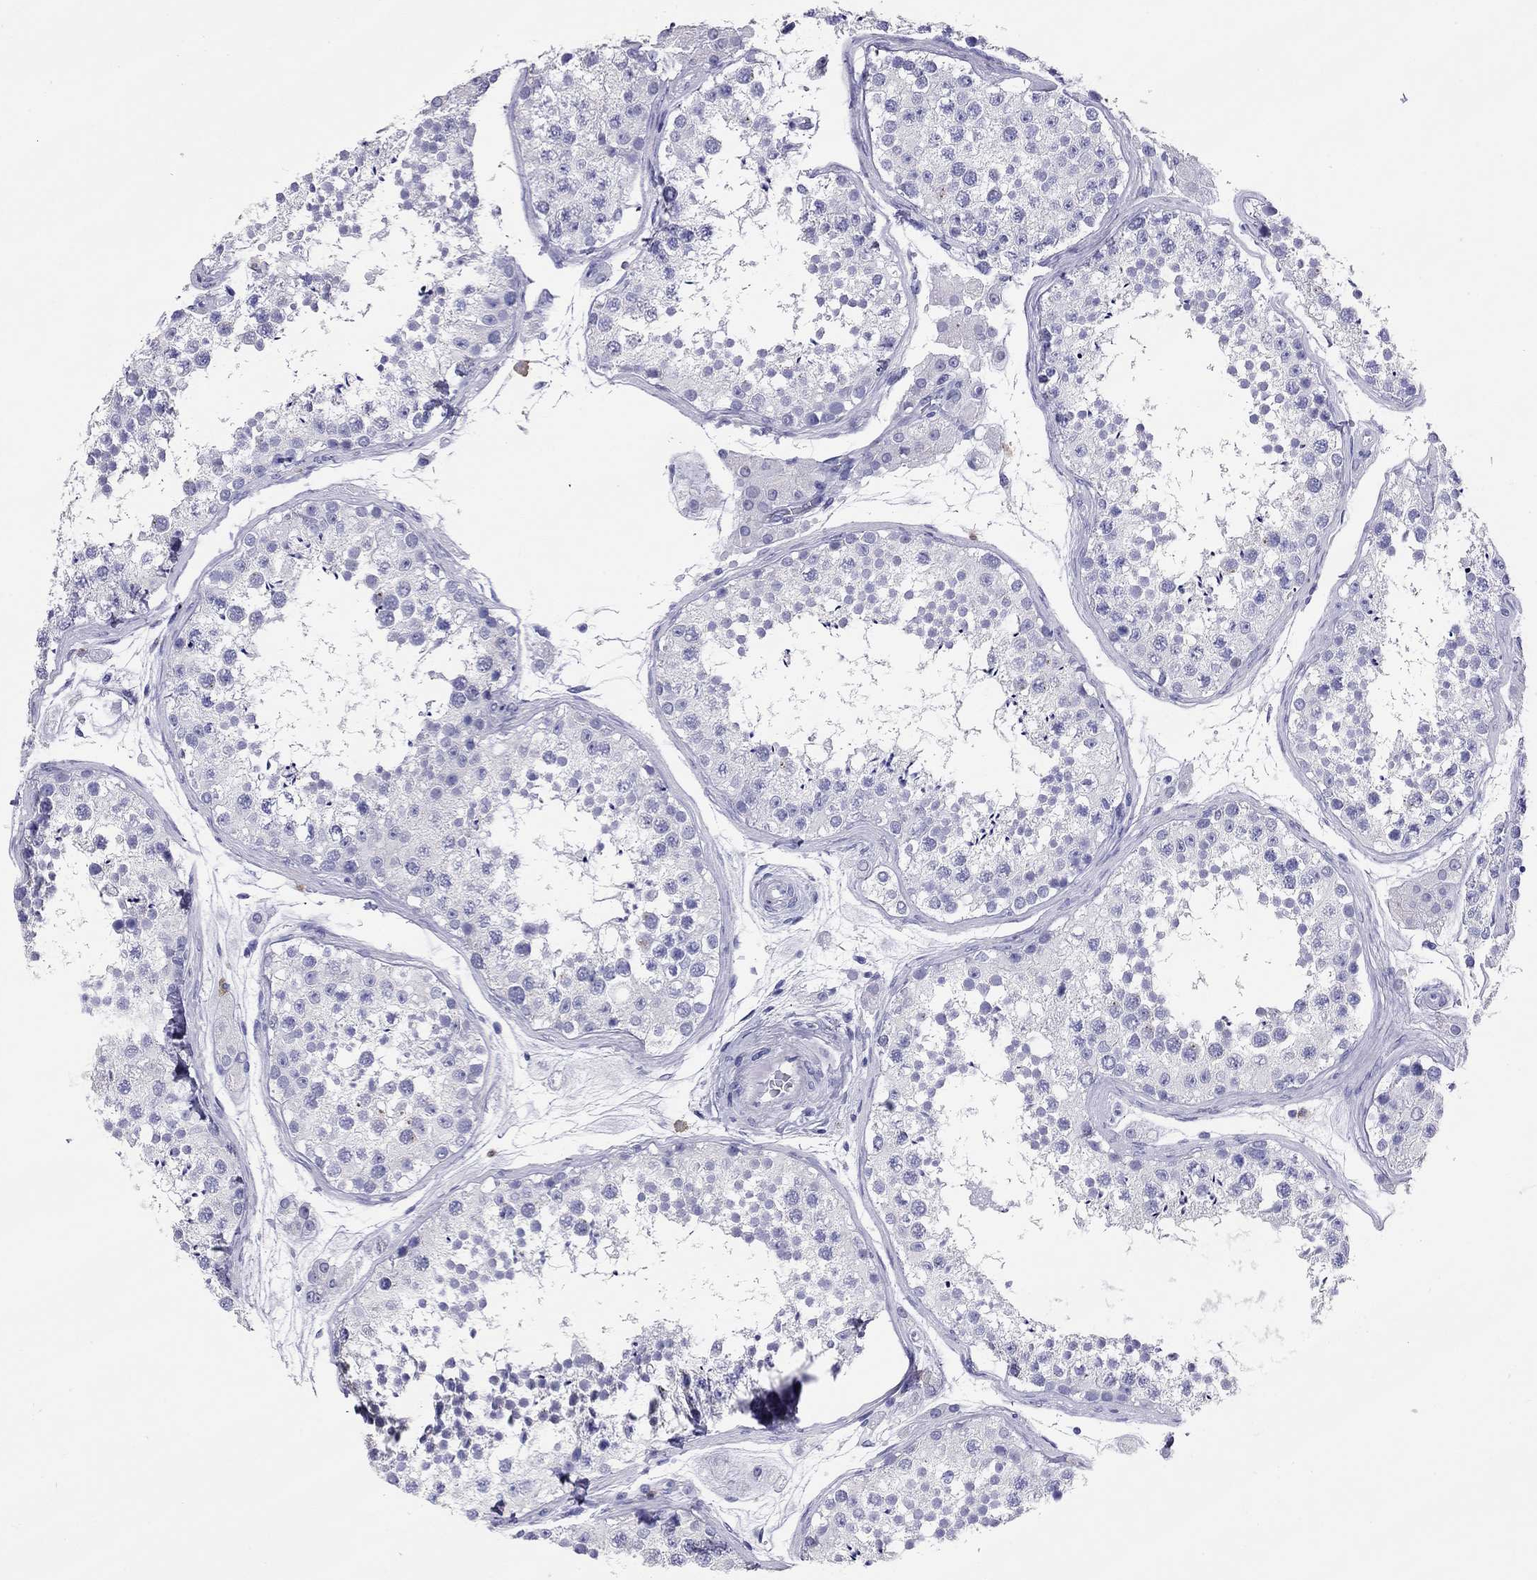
{"staining": {"intensity": "negative", "quantity": "none", "location": "none"}, "tissue": "testis", "cell_type": "Cells in seminiferous ducts", "image_type": "normal", "snomed": [{"axis": "morphology", "description": "Normal tissue, NOS"}, {"axis": "topography", "description": "Testis"}], "caption": "Histopathology image shows no significant protein expression in cells in seminiferous ducts of normal testis.", "gene": "CALHM1", "patient": {"sex": "male", "age": 41}}